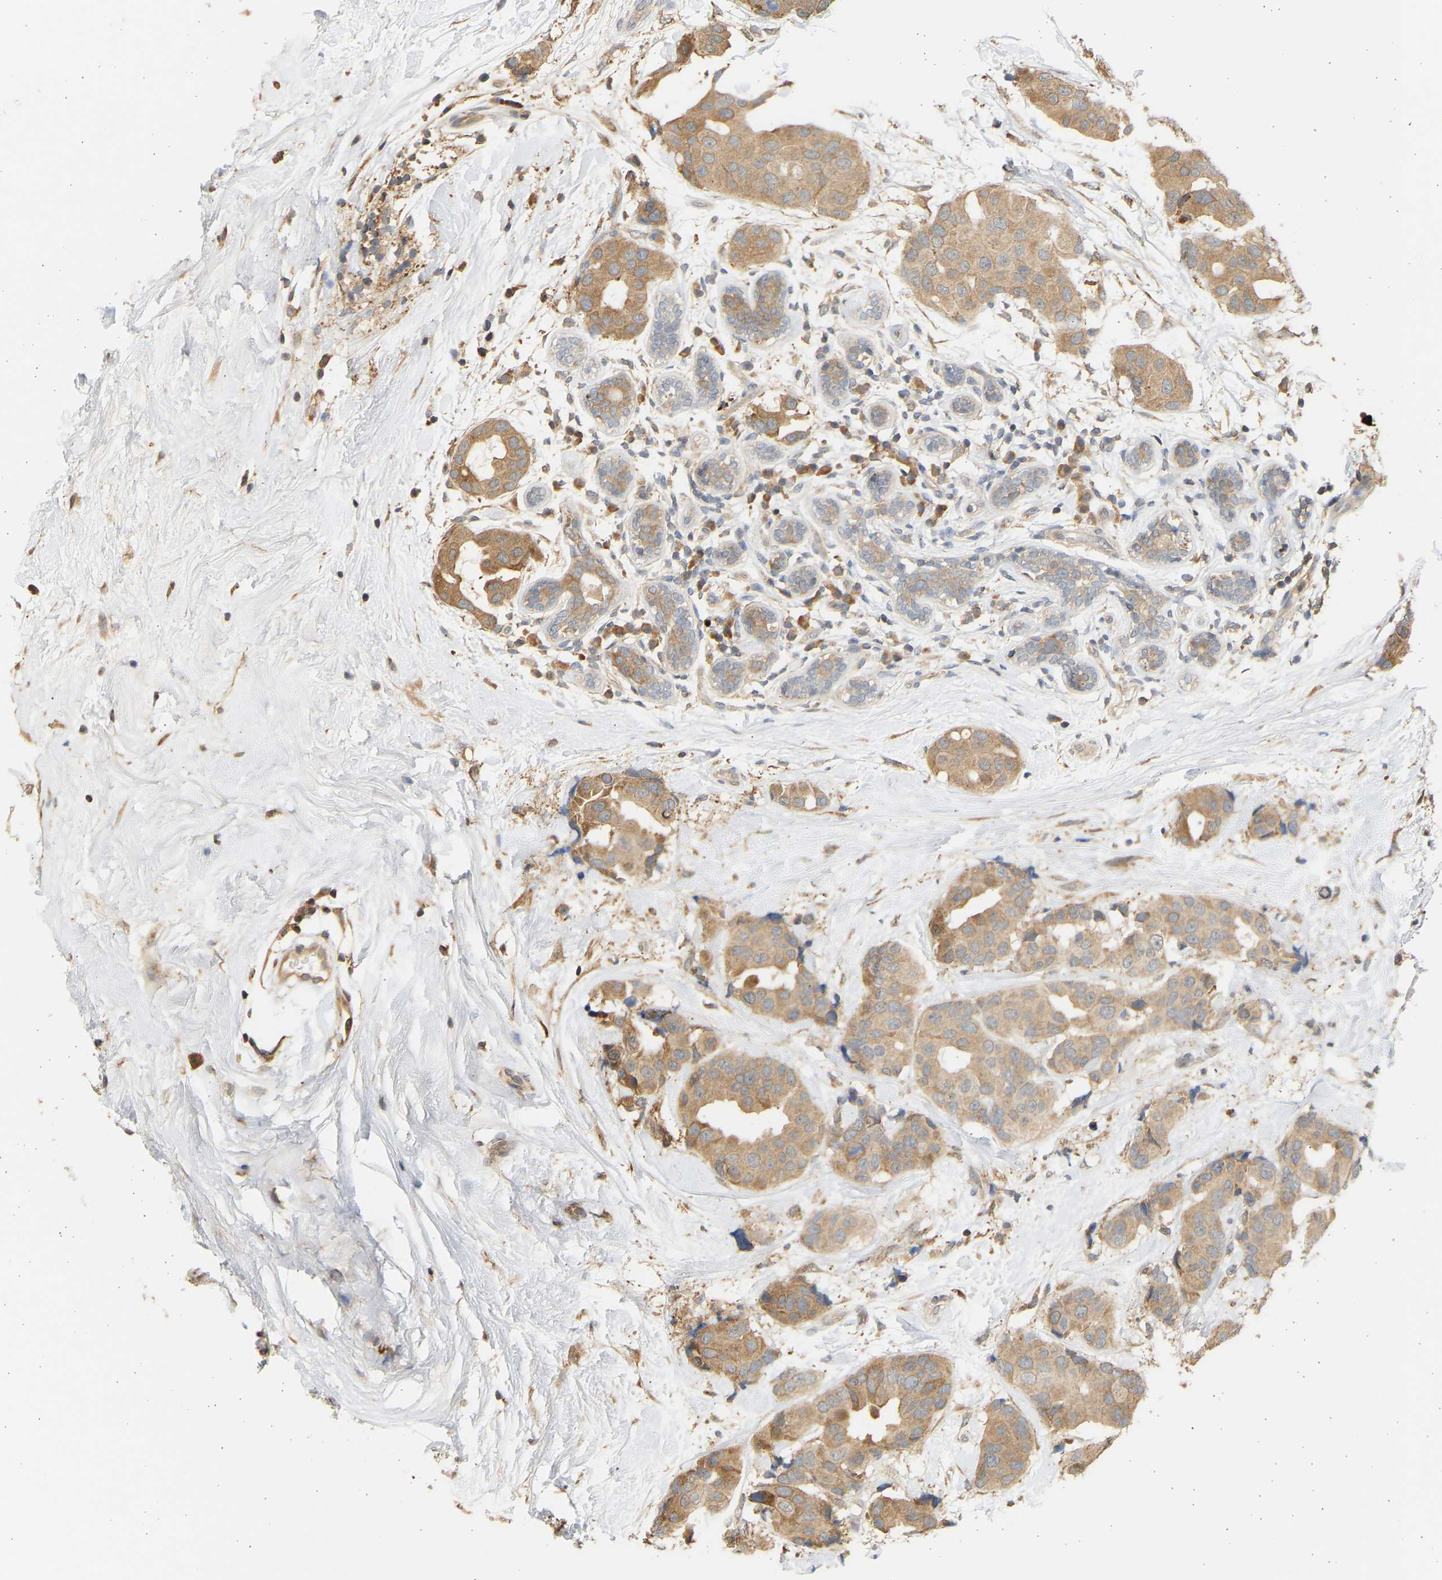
{"staining": {"intensity": "moderate", "quantity": ">75%", "location": "cytoplasmic/membranous"}, "tissue": "breast cancer", "cell_type": "Tumor cells", "image_type": "cancer", "snomed": [{"axis": "morphology", "description": "Normal tissue, NOS"}, {"axis": "morphology", "description": "Duct carcinoma"}, {"axis": "topography", "description": "Breast"}], "caption": "Immunohistochemical staining of human breast infiltrating ductal carcinoma shows moderate cytoplasmic/membranous protein staining in approximately >75% of tumor cells.", "gene": "B4GALT6", "patient": {"sex": "female", "age": 39}}